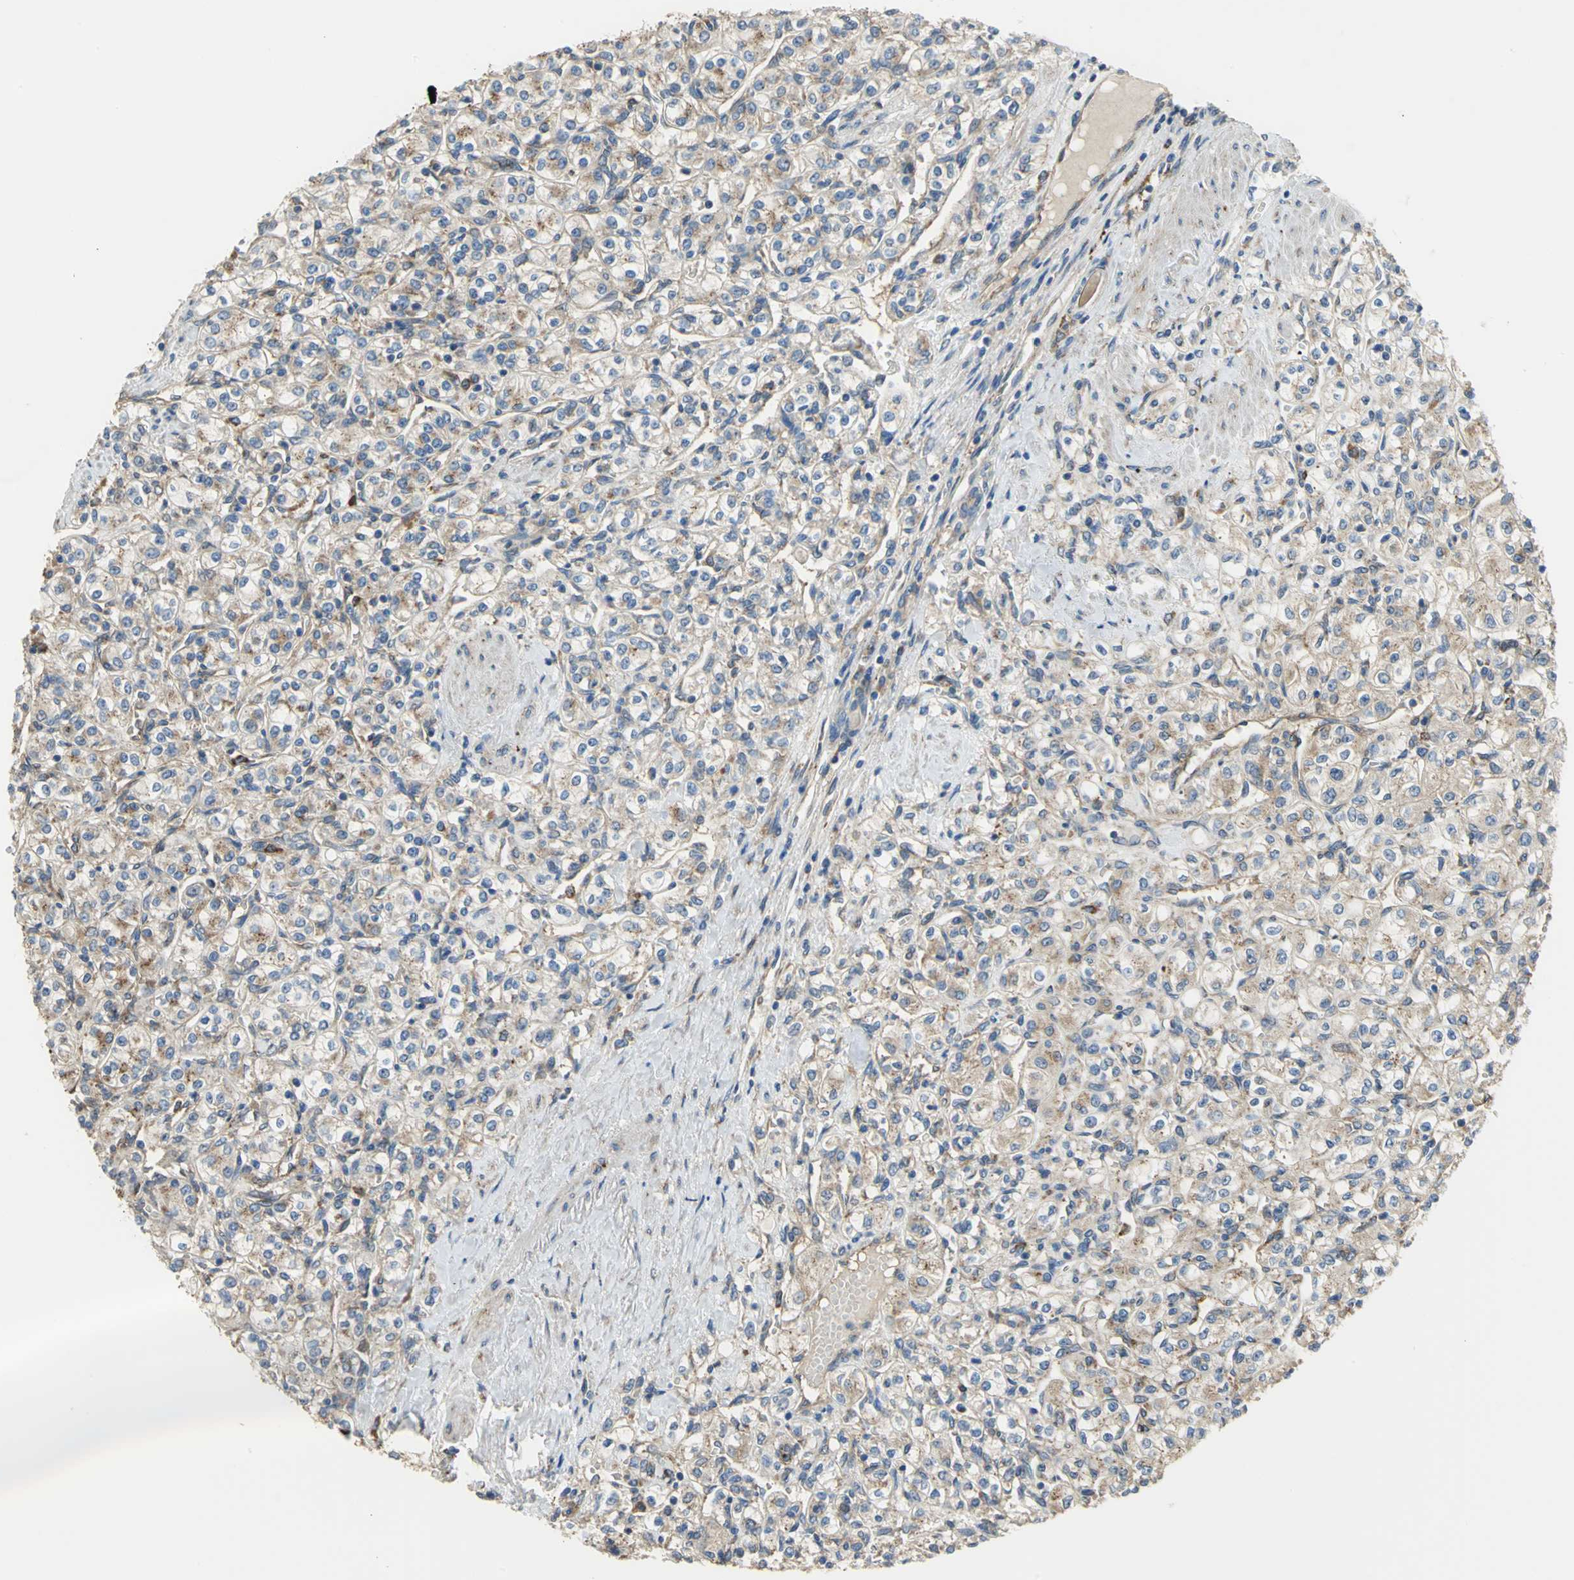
{"staining": {"intensity": "weak", "quantity": "25%-75%", "location": "cytoplasmic/membranous"}, "tissue": "renal cancer", "cell_type": "Tumor cells", "image_type": "cancer", "snomed": [{"axis": "morphology", "description": "Adenocarcinoma, NOS"}, {"axis": "topography", "description": "Kidney"}], "caption": "Renal adenocarcinoma tissue demonstrates weak cytoplasmic/membranous expression in approximately 25%-75% of tumor cells", "gene": "DIAPH2", "patient": {"sex": "male", "age": 77}}